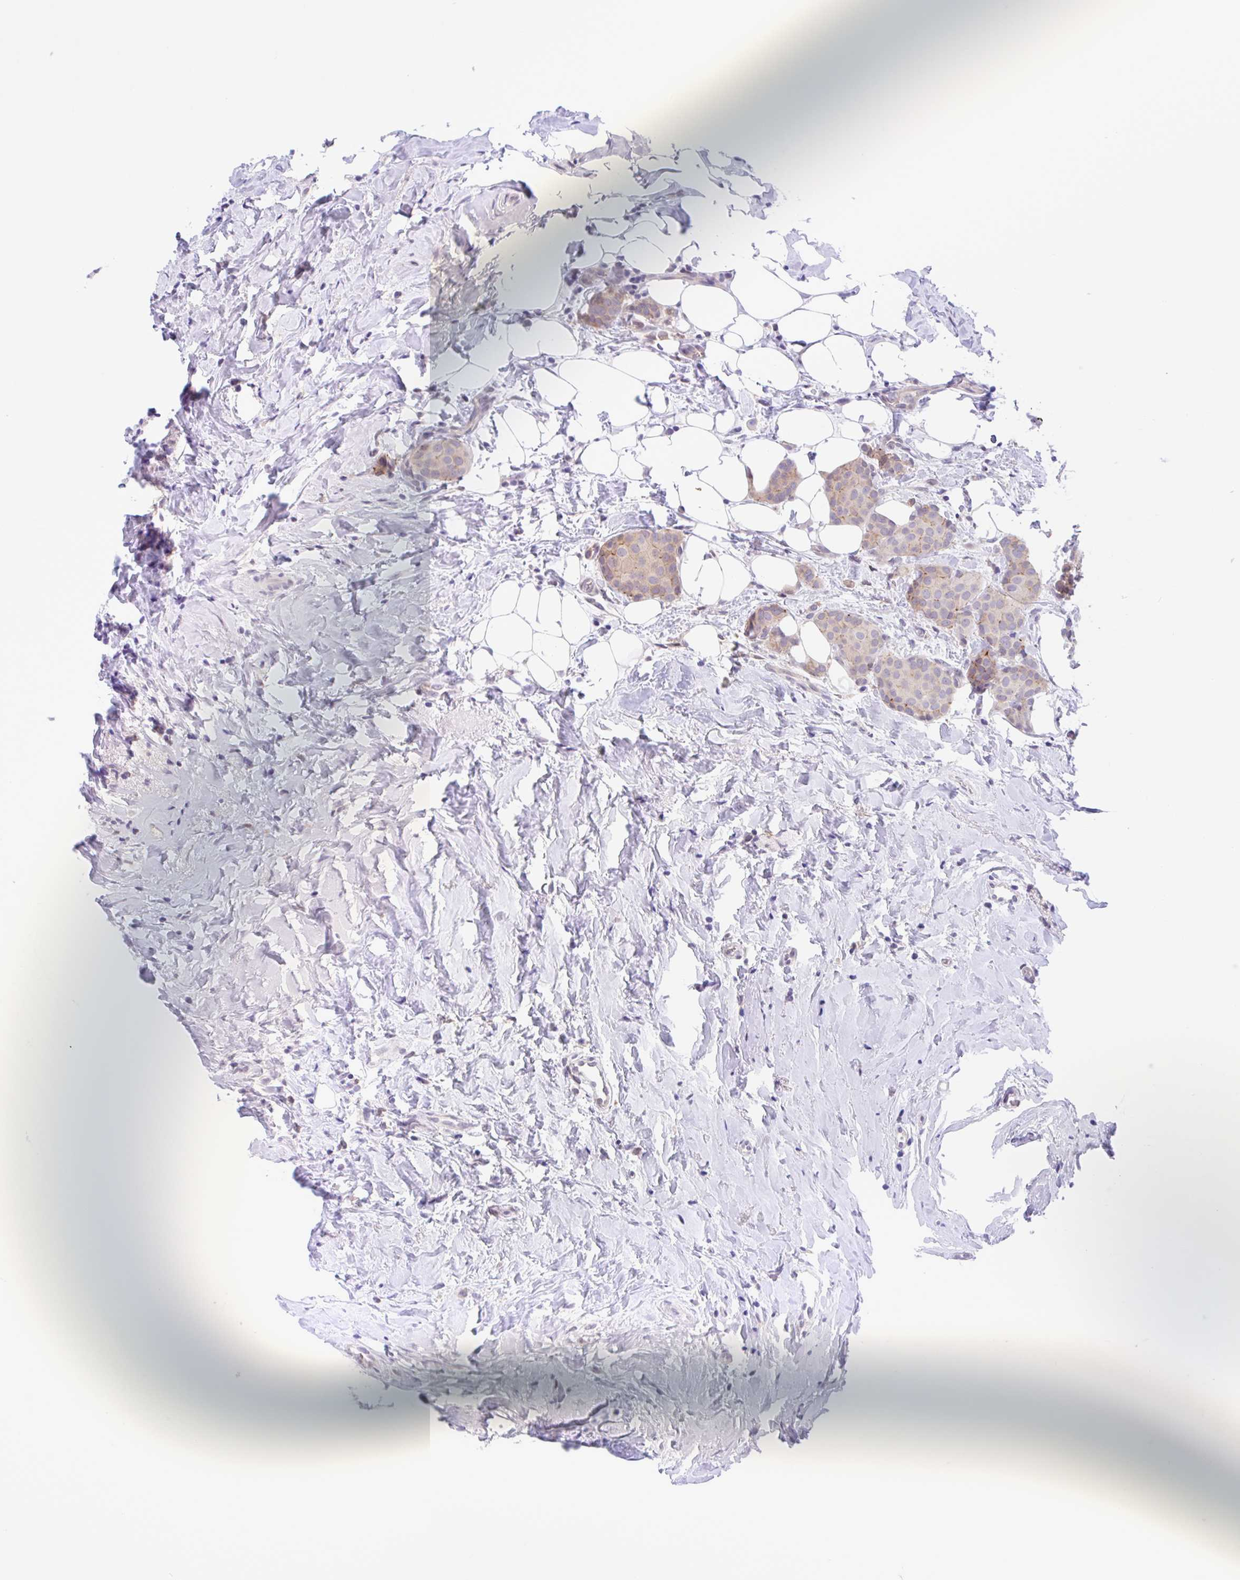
{"staining": {"intensity": "weak", "quantity": "<25%", "location": "cytoplasmic/membranous"}, "tissue": "breast cancer", "cell_type": "Tumor cells", "image_type": "cancer", "snomed": [{"axis": "morphology", "description": "Duct carcinoma"}, {"axis": "topography", "description": "Breast"}], "caption": "The immunohistochemistry (IHC) histopathology image has no significant expression in tumor cells of breast cancer (infiltrating ductal carcinoma) tissue. (Brightfield microscopy of DAB IHC at high magnification).", "gene": "TMEM86A", "patient": {"sex": "female", "age": 70}}